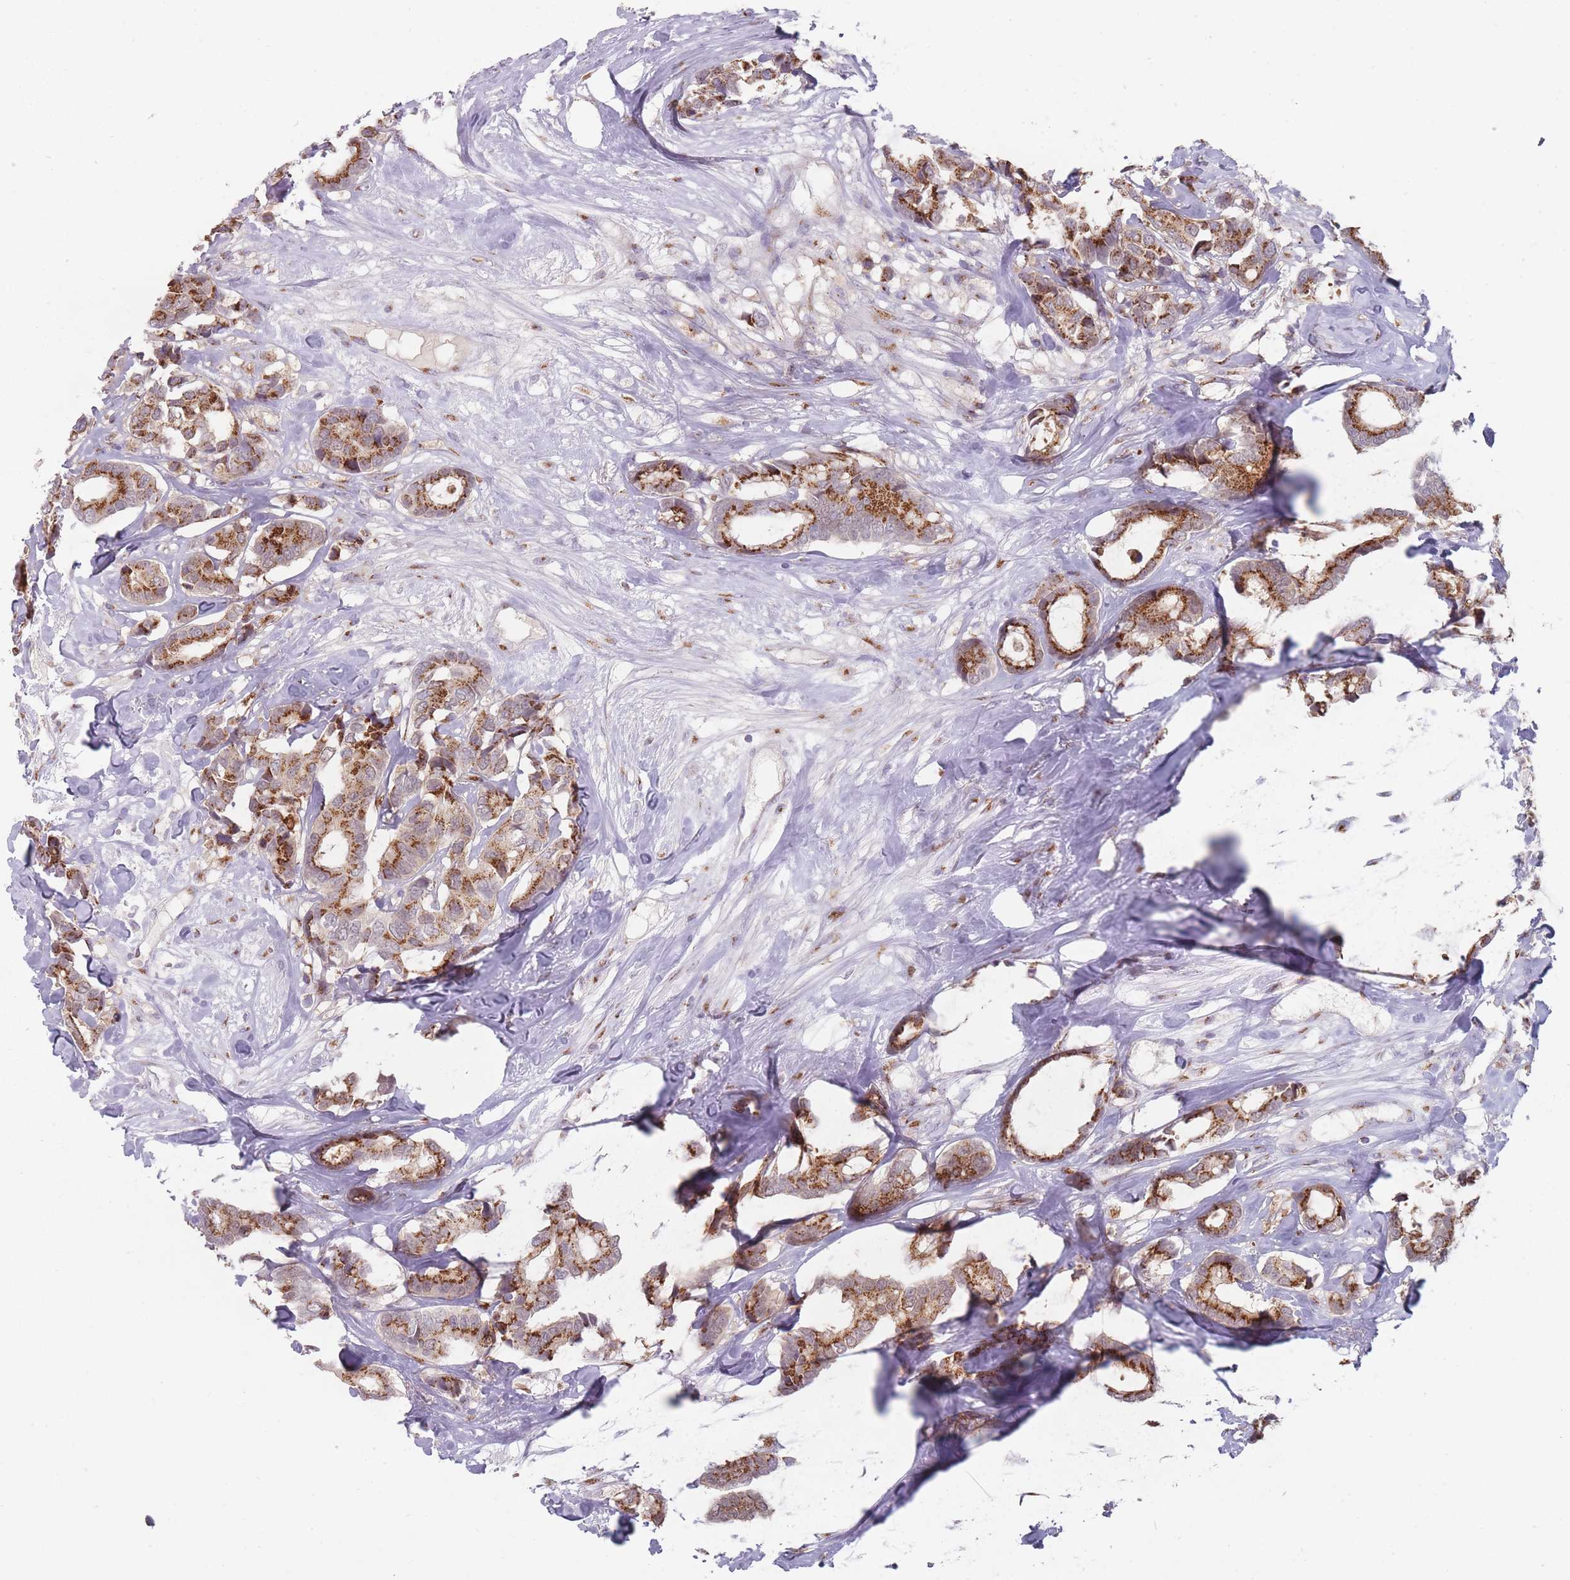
{"staining": {"intensity": "strong", "quantity": ">75%", "location": "cytoplasmic/membranous"}, "tissue": "breast cancer", "cell_type": "Tumor cells", "image_type": "cancer", "snomed": [{"axis": "morphology", "description": "Normal tissue, NOS"}, {"axis": "morphology", "description": "Duct carcinoma"}, {"axis": "topography", "description": "Breast"}], "caption": "Protein positivity by immunohistochemistry (IHC) shows strong cytoplasmic/membranous expression in approximately >75% of tumor cells in breast invasive ductal carcinoma.", "gene": "MAN1B1", "patient": {"sex": "female", "age": 87}}